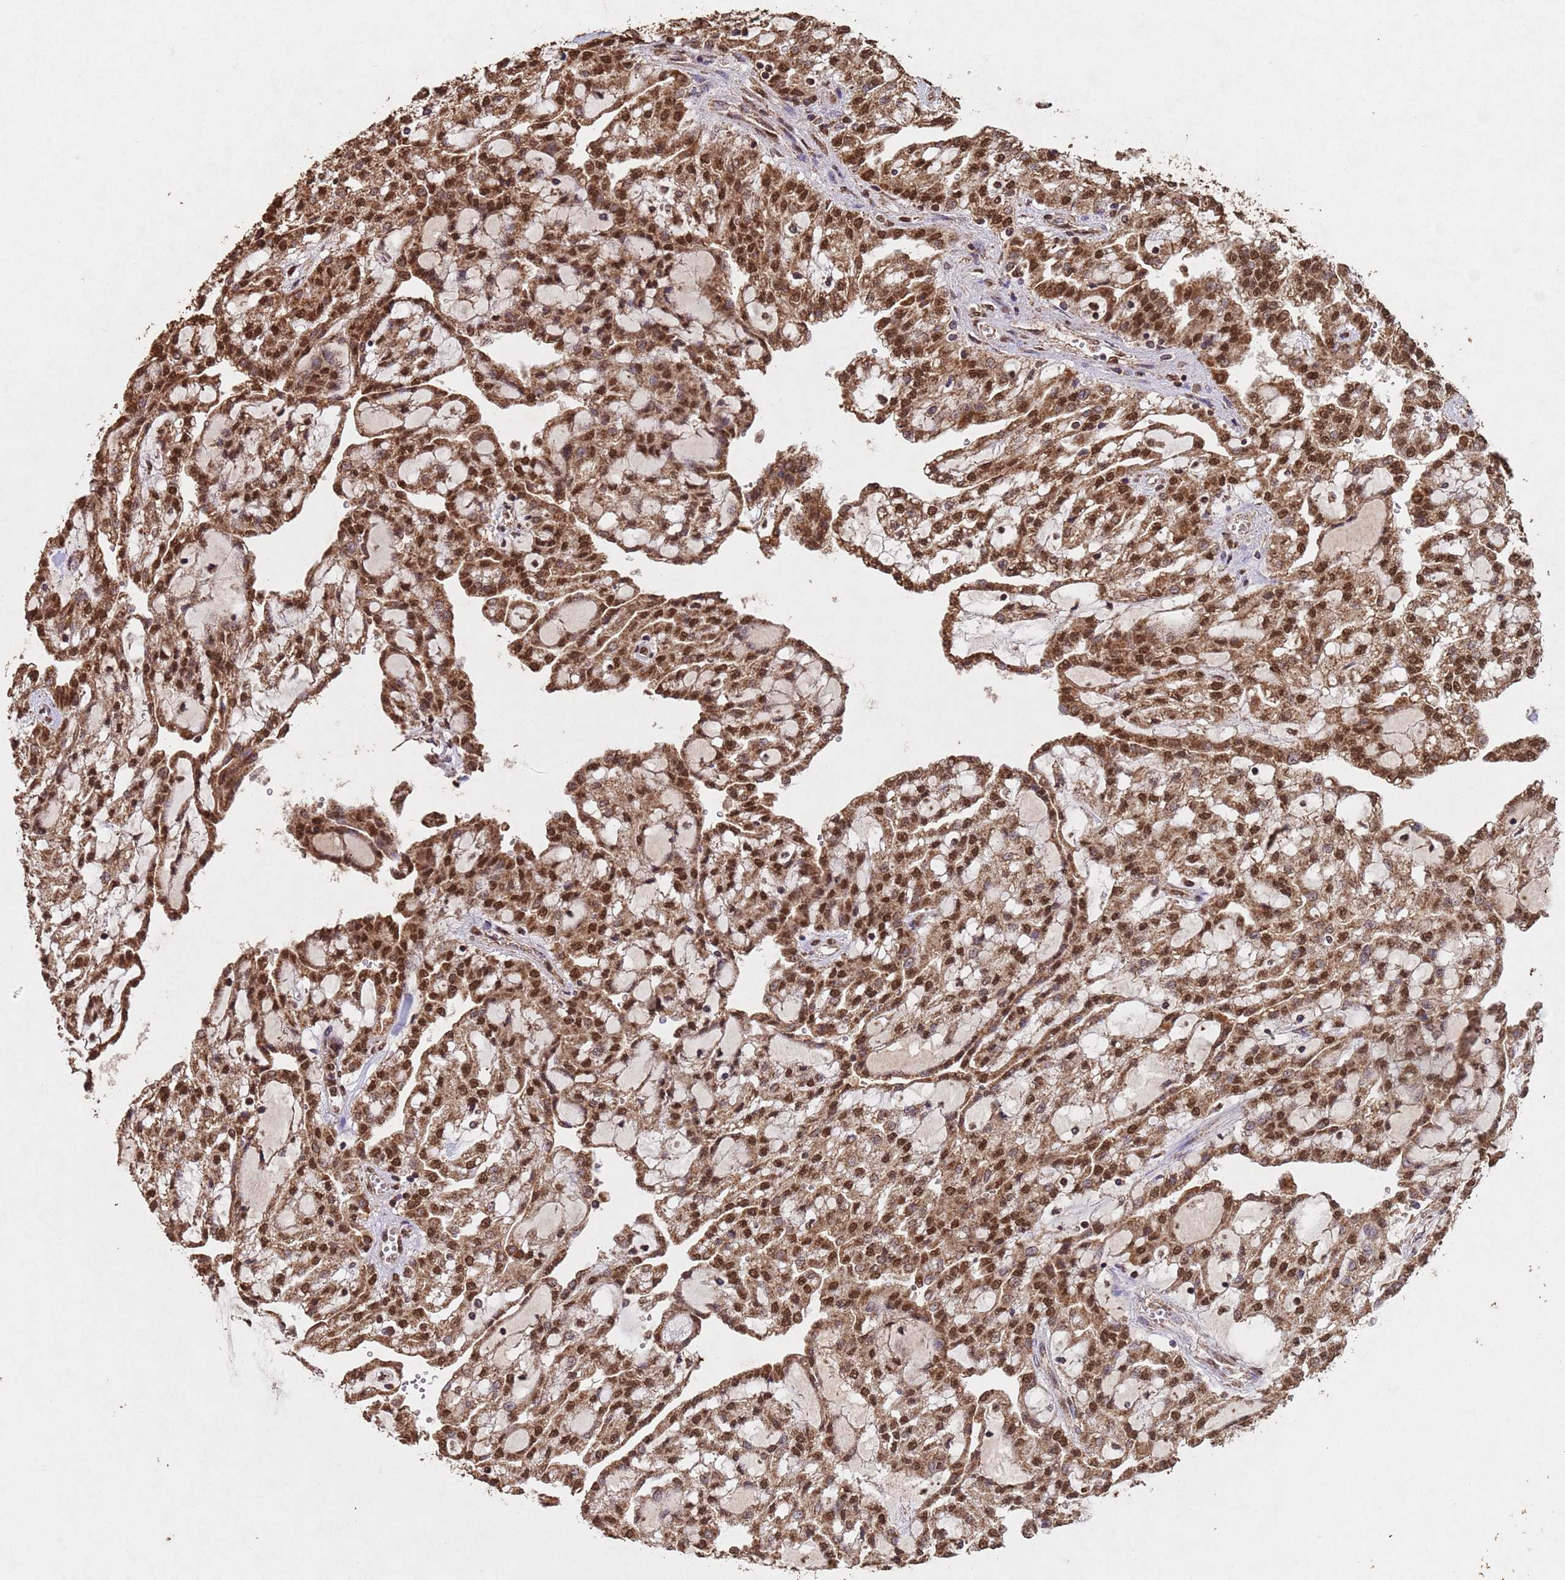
{"staining": {"intensity": "strong", "quantity": ">75%", "location": "cytoplasmic/membranous,nuclear"}, "tissue": "renal cancer", "cell_type": "Tumor cells", "image_type": "cancer", "snomed": [{"axis": "morphology", "description": "Adenocarcinoma, NOS"}, {"axis": "topography", "description": "Kidney"}], "caption": "IHC (DAB) staining of renal adenocarcinoma demonstrates strong cytoplasmic/membranous and nuclear protein expression in approximately >75% of tumor cells. (Brightfield microscopy of DAB IHC at high magnification).", "gene": "HDAC10", "patient": {"sex": "male", "age": 63}}